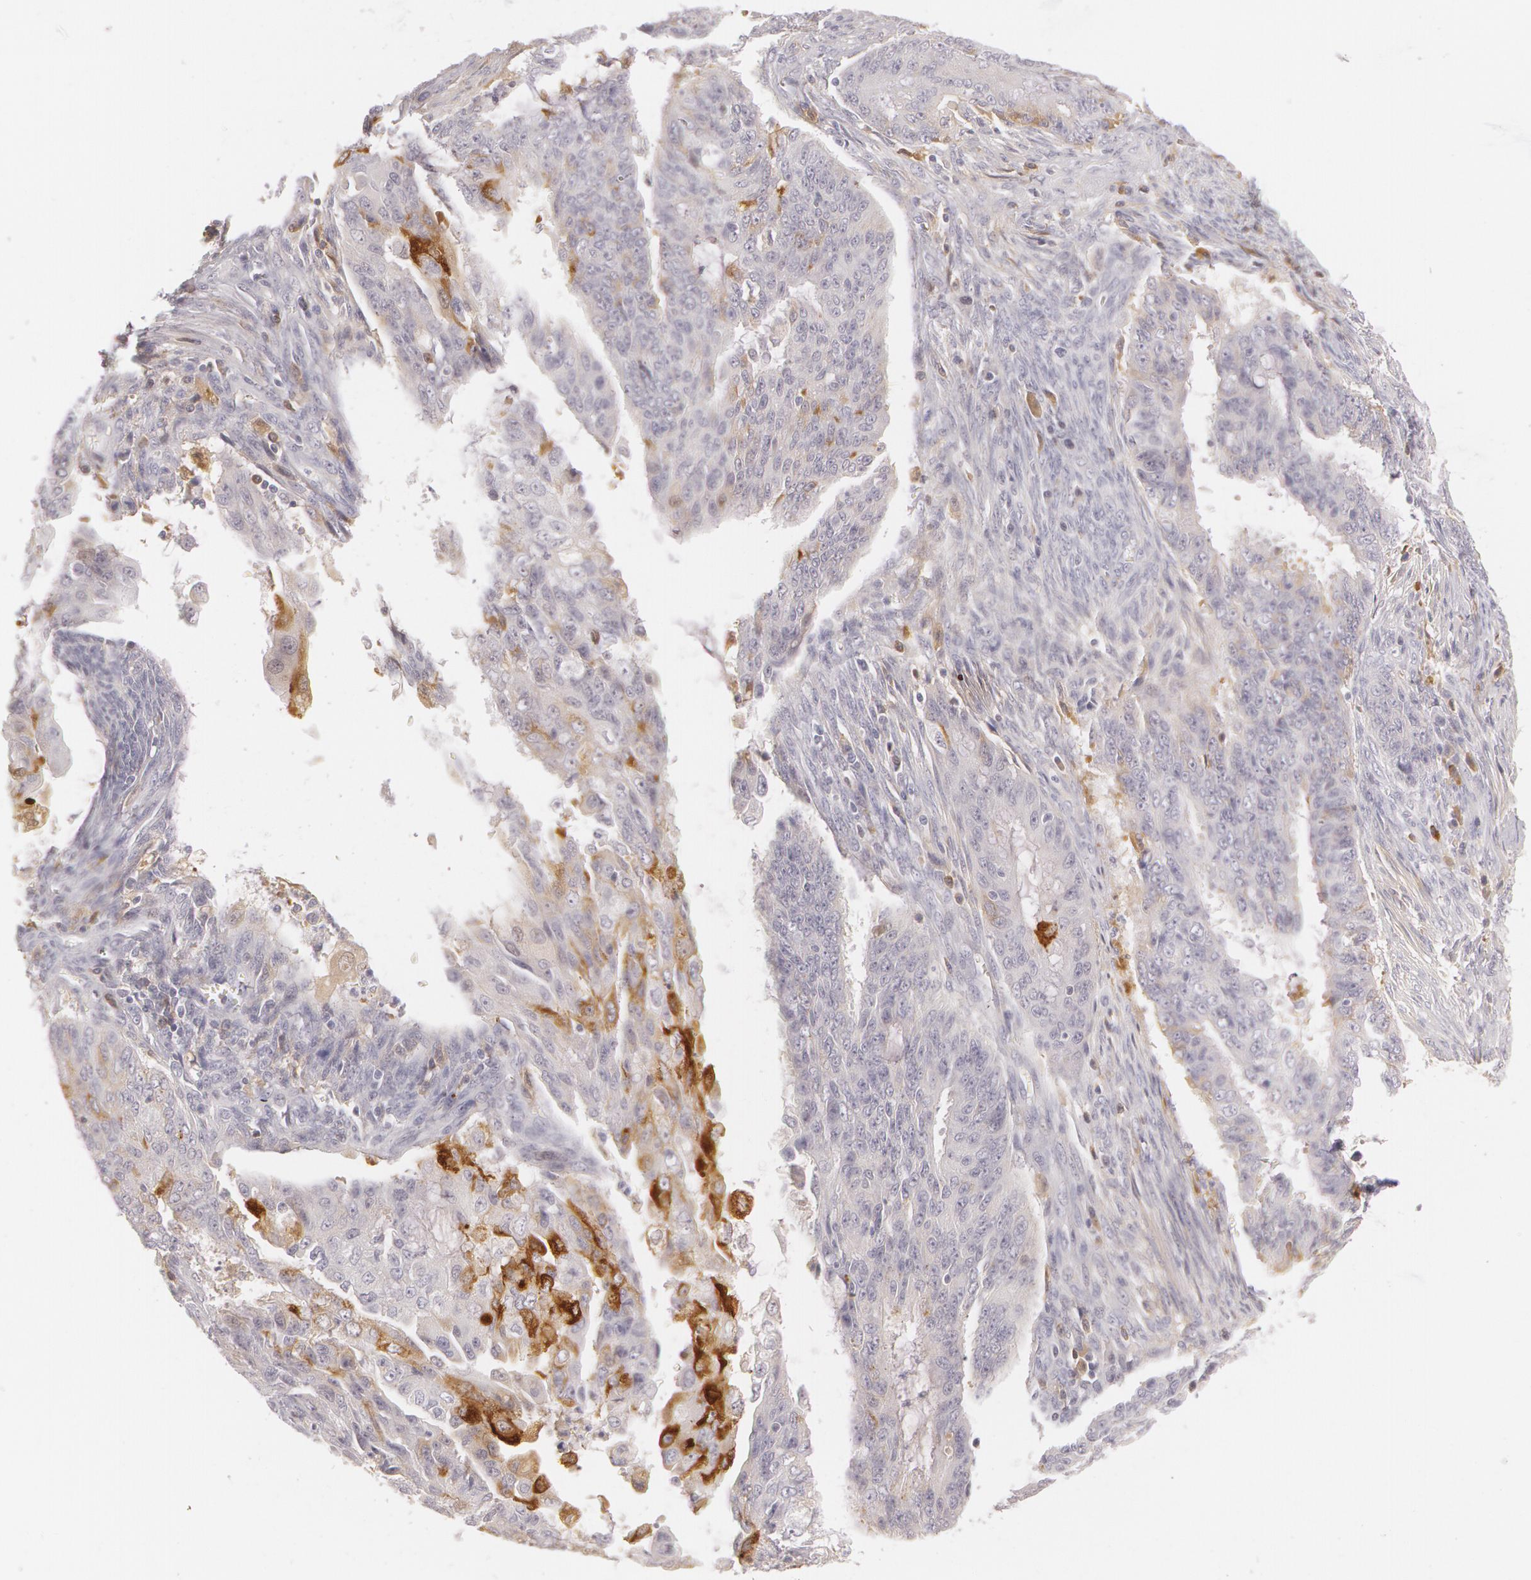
{"staining": {"intensity": "weak", "quantity": "<25%", "location": "cytoplasmic/membranous"}, "tissue": "endometrial cancer", "cell_type": "Tumor cells", "image_type": "cancer", "snomed": [{"axis": "morphology", "description": "Adenocarcinoma, NOS"}, {"axis": "topography", "description": "Endometrium"}], "caption": "Tumor cells are negative for brown protein staining in adenocarcinoma (endometrial). Nuclei are stained in blue.", "gene": "LBP", "patient": {"sex": "female", "age": 75}}